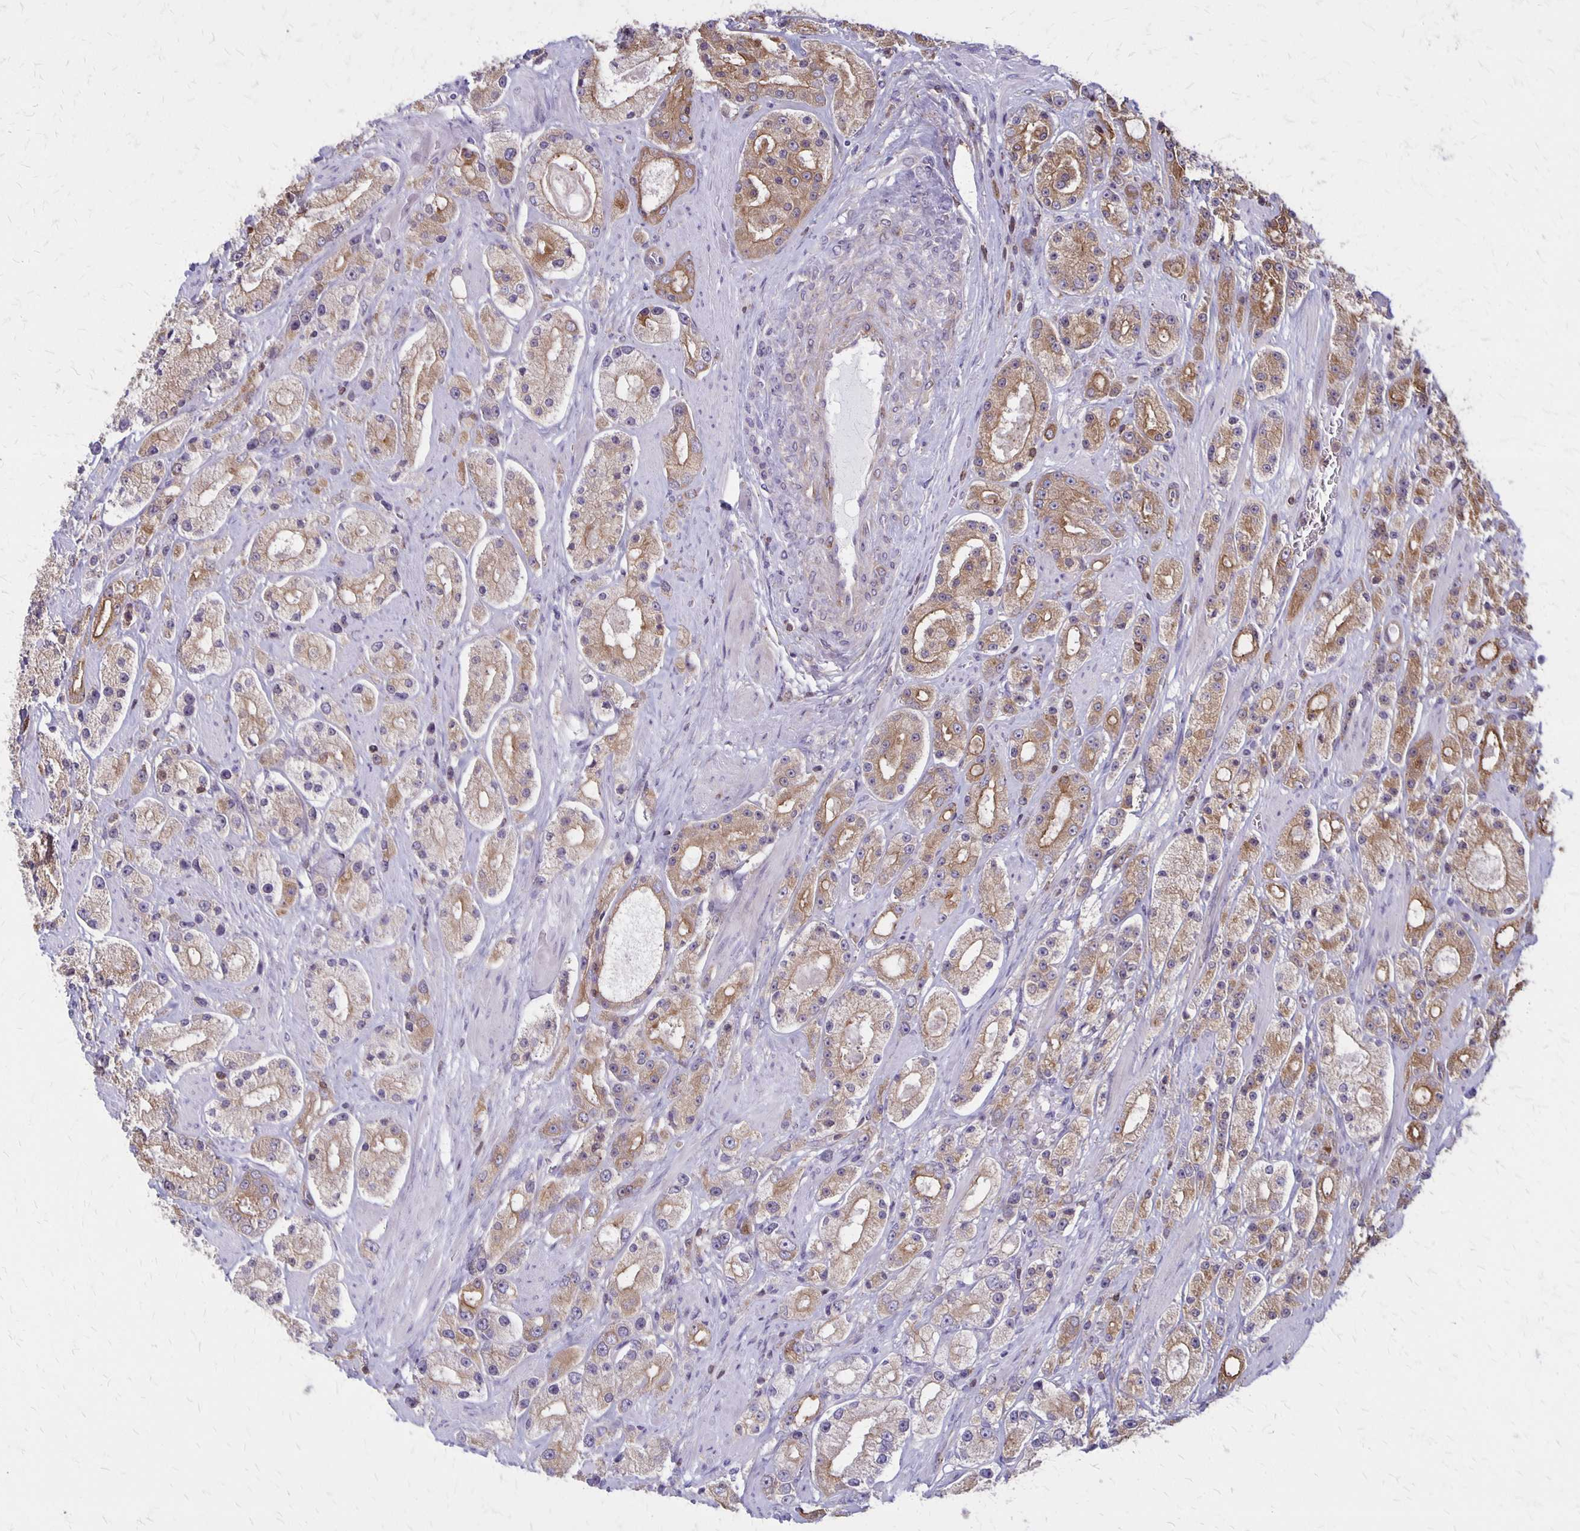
{"staining": {"intensity": "moderate", "quantity": "25%-75%", "location": "cytoplasmic/membranous"}, "tissue": "prostate cancer", "cell_type": "Tumor cells", "image_type": "cancer", "snomed": [{"axis": "morphology", "description": "Adenocarcinoma, High grade"}, {"axis": "topography", "description": "Prostate"}], "caption": "Prostate cancer was stained to show a protein in brown. There is medium levels of moderate cytoplasmic/membranous staining in about 25%-75% of tumor cells.", "gene": "SEPTIN5", "patient": {"sex": "male", "age": 67}}